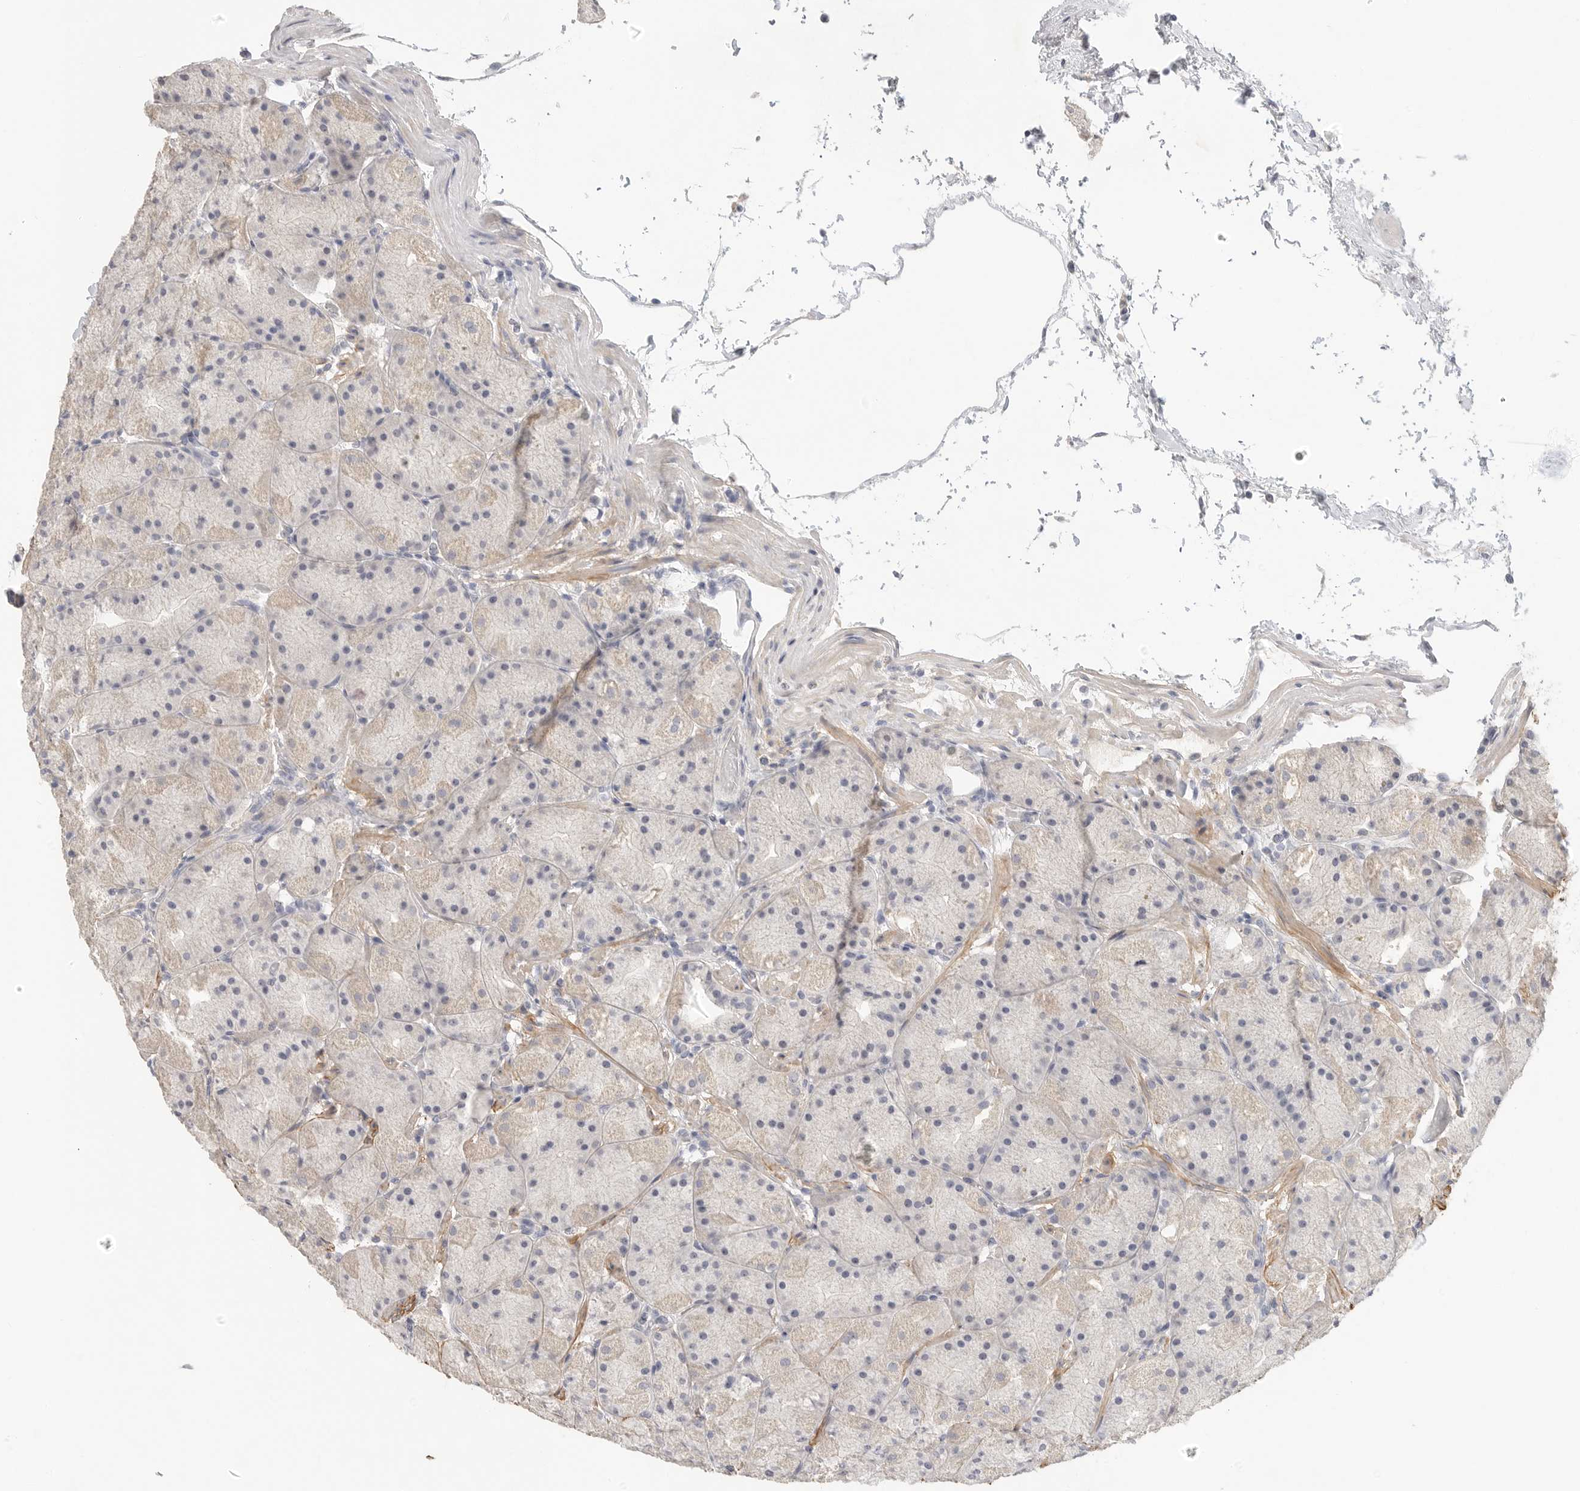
{"staining": {"intensity": "weak", "quantity": "<25%", "location": "cytoplasmic/membranous"}, "tissue": "stomach", "cell_type": "Glandular cells", "image_type": "normal", "snomed": [{"axis": "morphology", "description": "Normal tissue, NOS"}, {"axis": "topography", "description": "Stomach, upper"}, {"axis": "topography", "description": "Stomach"}], "caption": "The histopathology image displays no significant positivity in glandular cells of stomach.", "gene": "FBN2", "patient": {"sex": "male", "age": 48}}